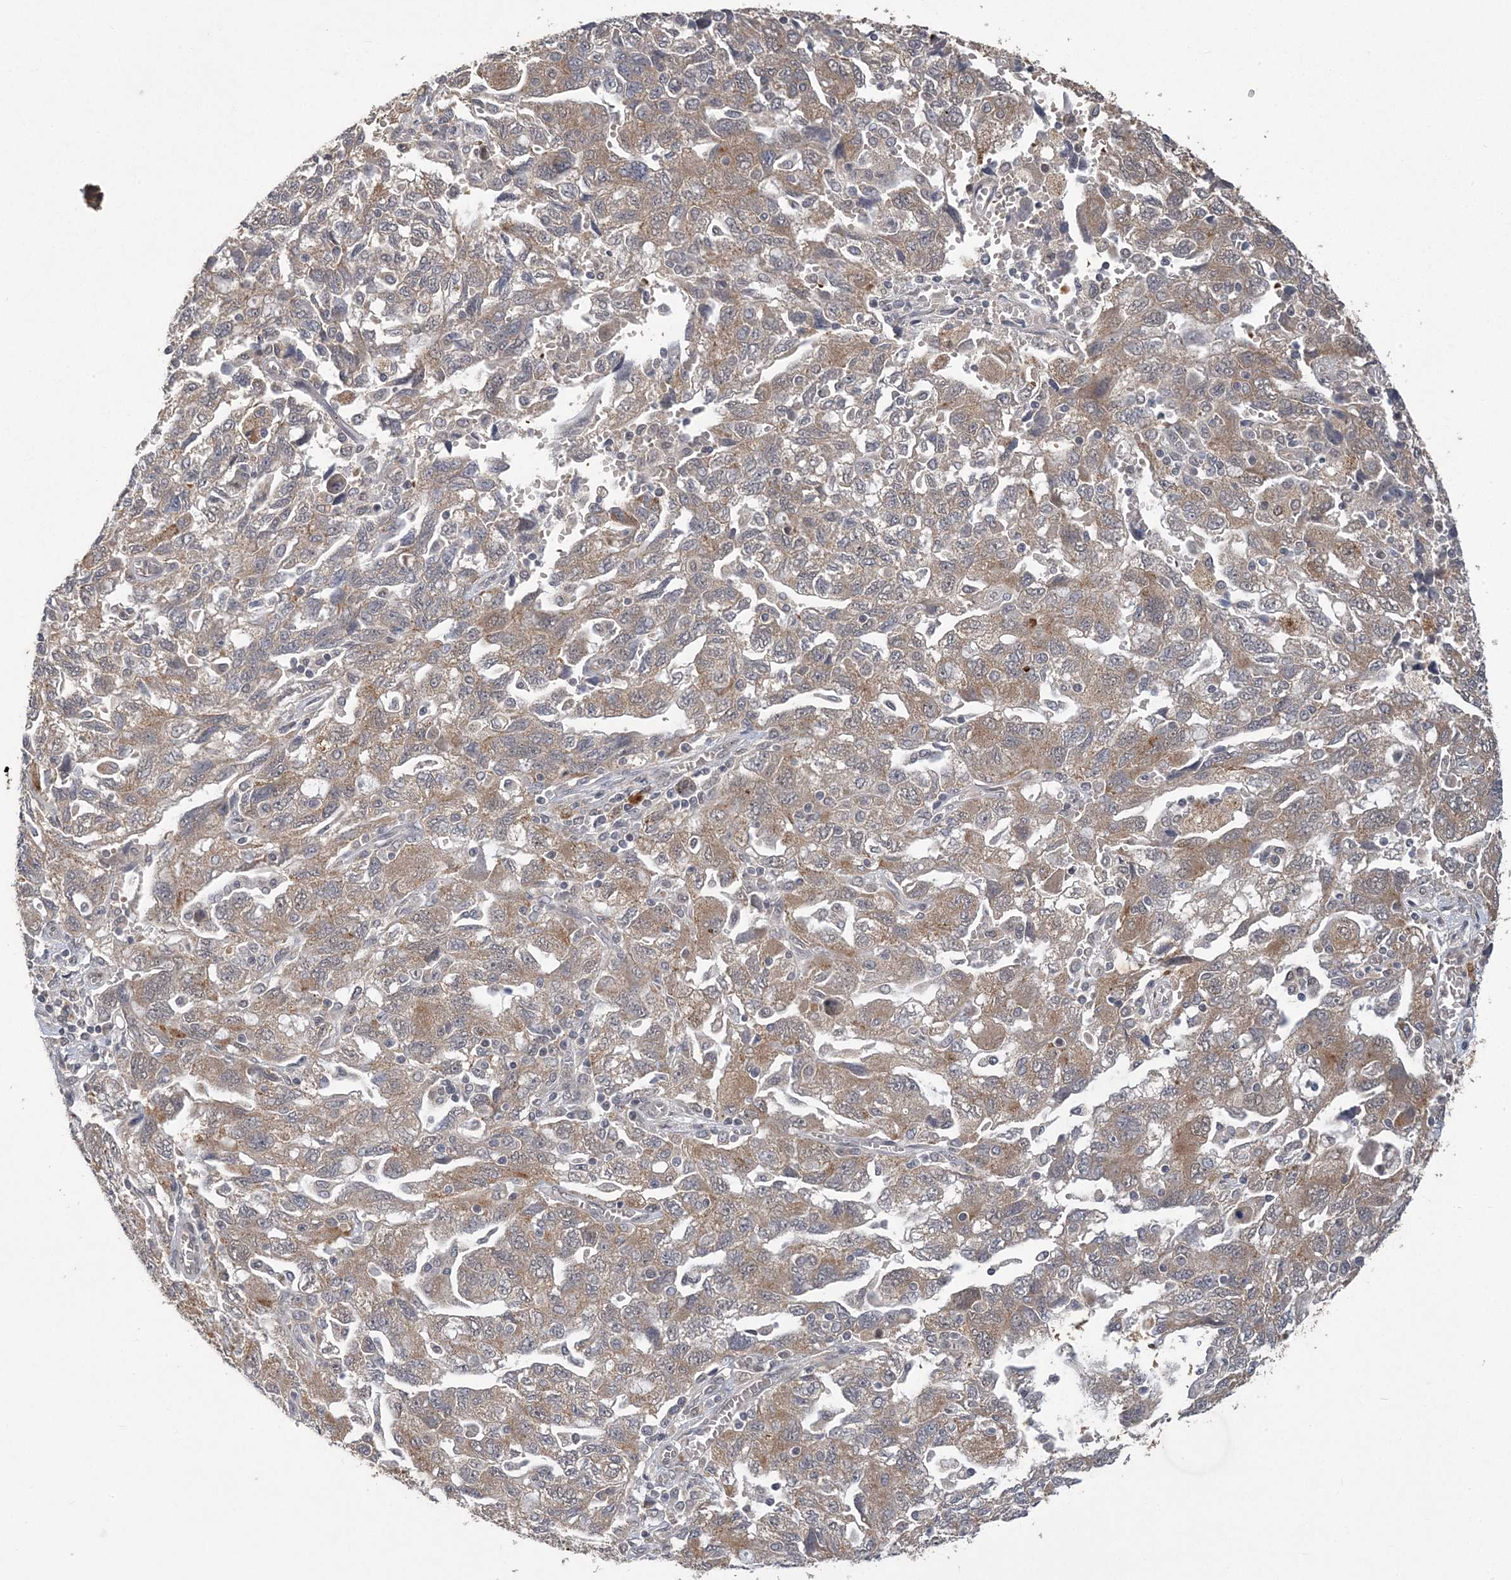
{"staining": {"intensity": "moderate", "quantity": ">75%", "location": "cytoplasmic/membranous"}, "tissue": "ovarian cancer", "cell_type": "Tumor cells", "image_type": "cancer", "snomed": [{"axis": "morphology", "description": "Carcinoma, NOS"}, {"axis": "morphology", "description": "Cystadenocarcinoma, serous, NOS"}, {"axis": "topography", "description": "Ovary"}], "caption": "About >75% of tumor cells in ovarian cancer (carcinoma) show moderate cytoplasmic/membranous protein staining as visualized by brown immunohistochemical staining.", "gene": "ZBTB7A", "patient": {"sex": "female", "age": 69}}